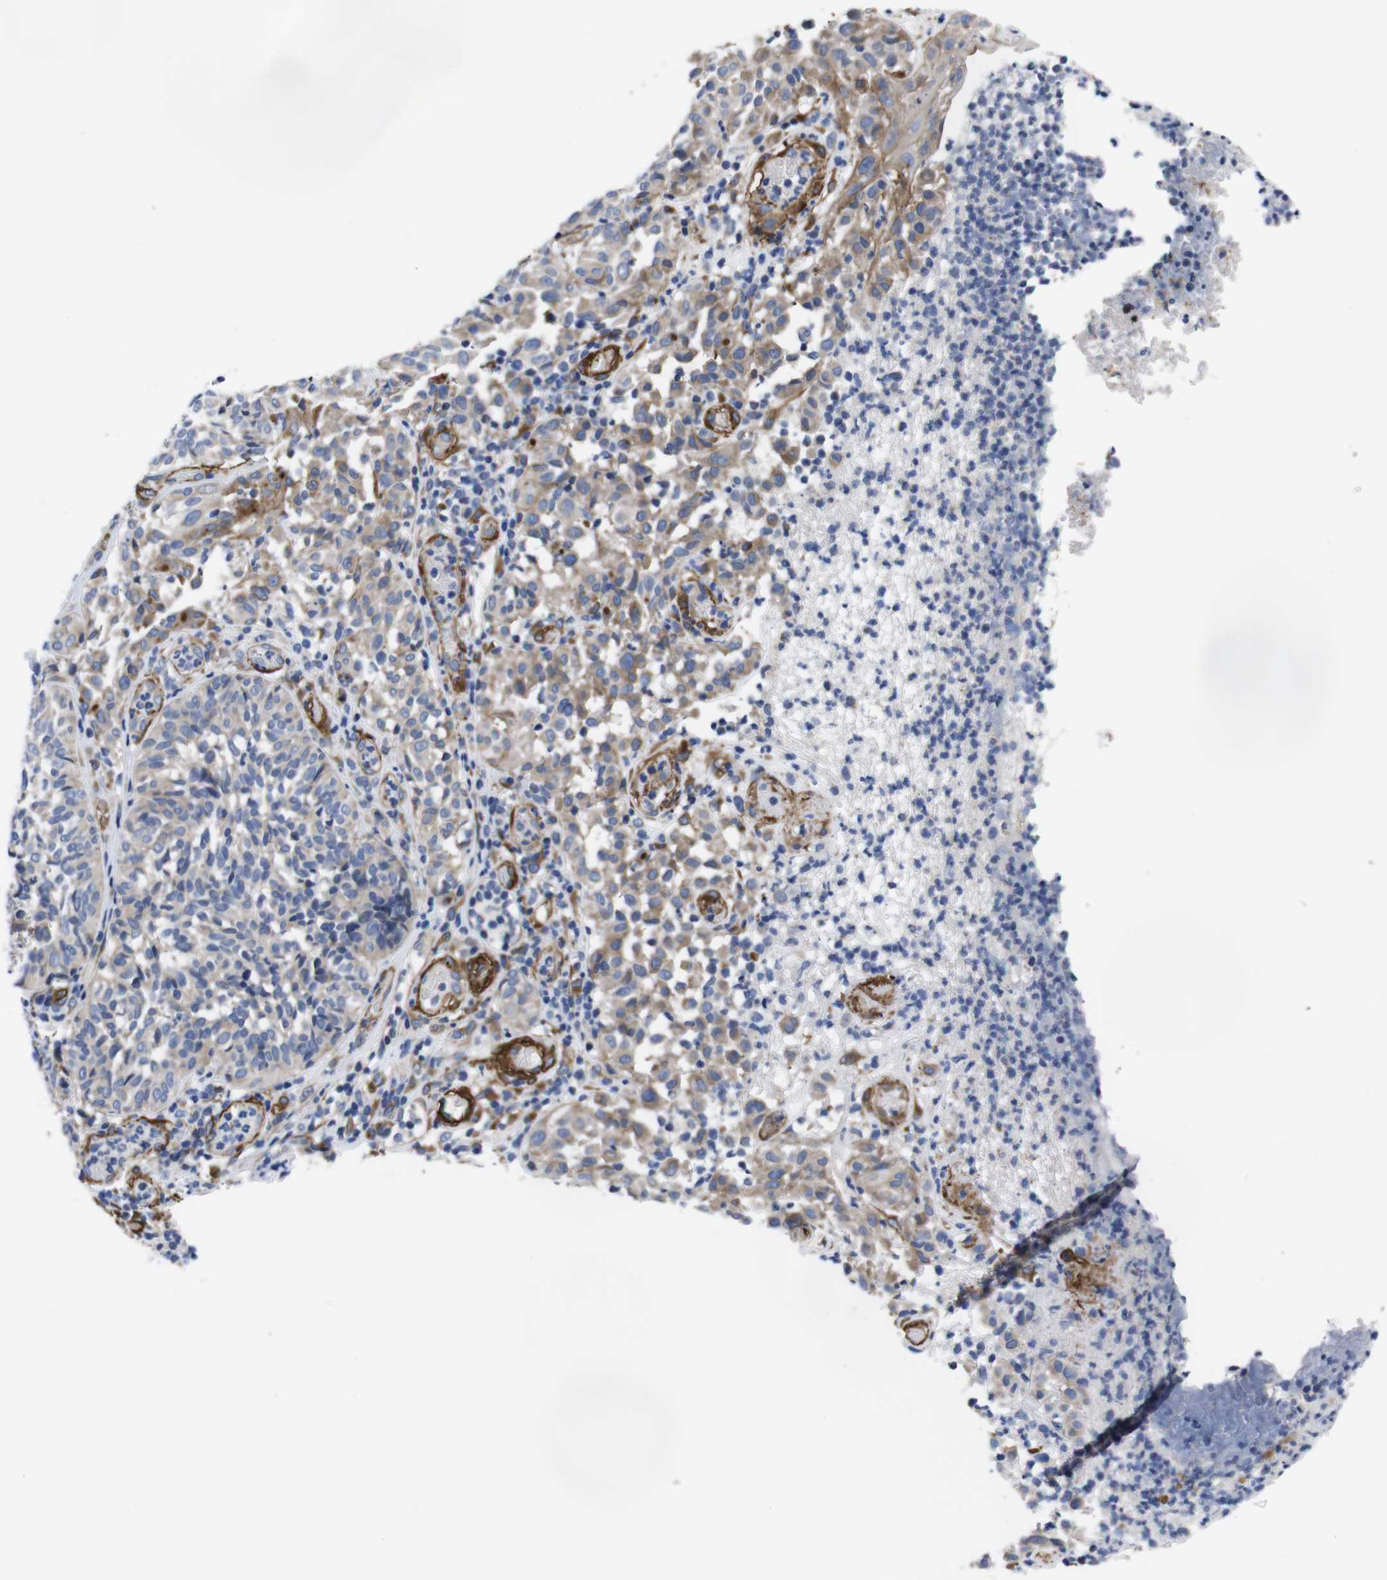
{"staining": {"intensity": "moderate", "quantity": "25%-75%", "location": "cytoplasmic/membranous"}, "tissue": "melanoma", "cell_type": "Tumor cells", "image_type": "cancer", "snomed": [{"axis": "morphology", "description": "Malignant melanoma, NOS"}, {"axis": "topography", "description": "Skin"}], "caption": "Immunohistochemistry (IHC) of human malignant melanoma demonstrates medium levels of moderate cytoplasmic/membranous positivity in approximately 25%-75% of tumor cells. Immunohistochemistry (IHC) stains the protein of interest in brown and the nuclei are stained blue.", "gene": "WNT10A", "patient": {"sex": "female", "age": 46}}